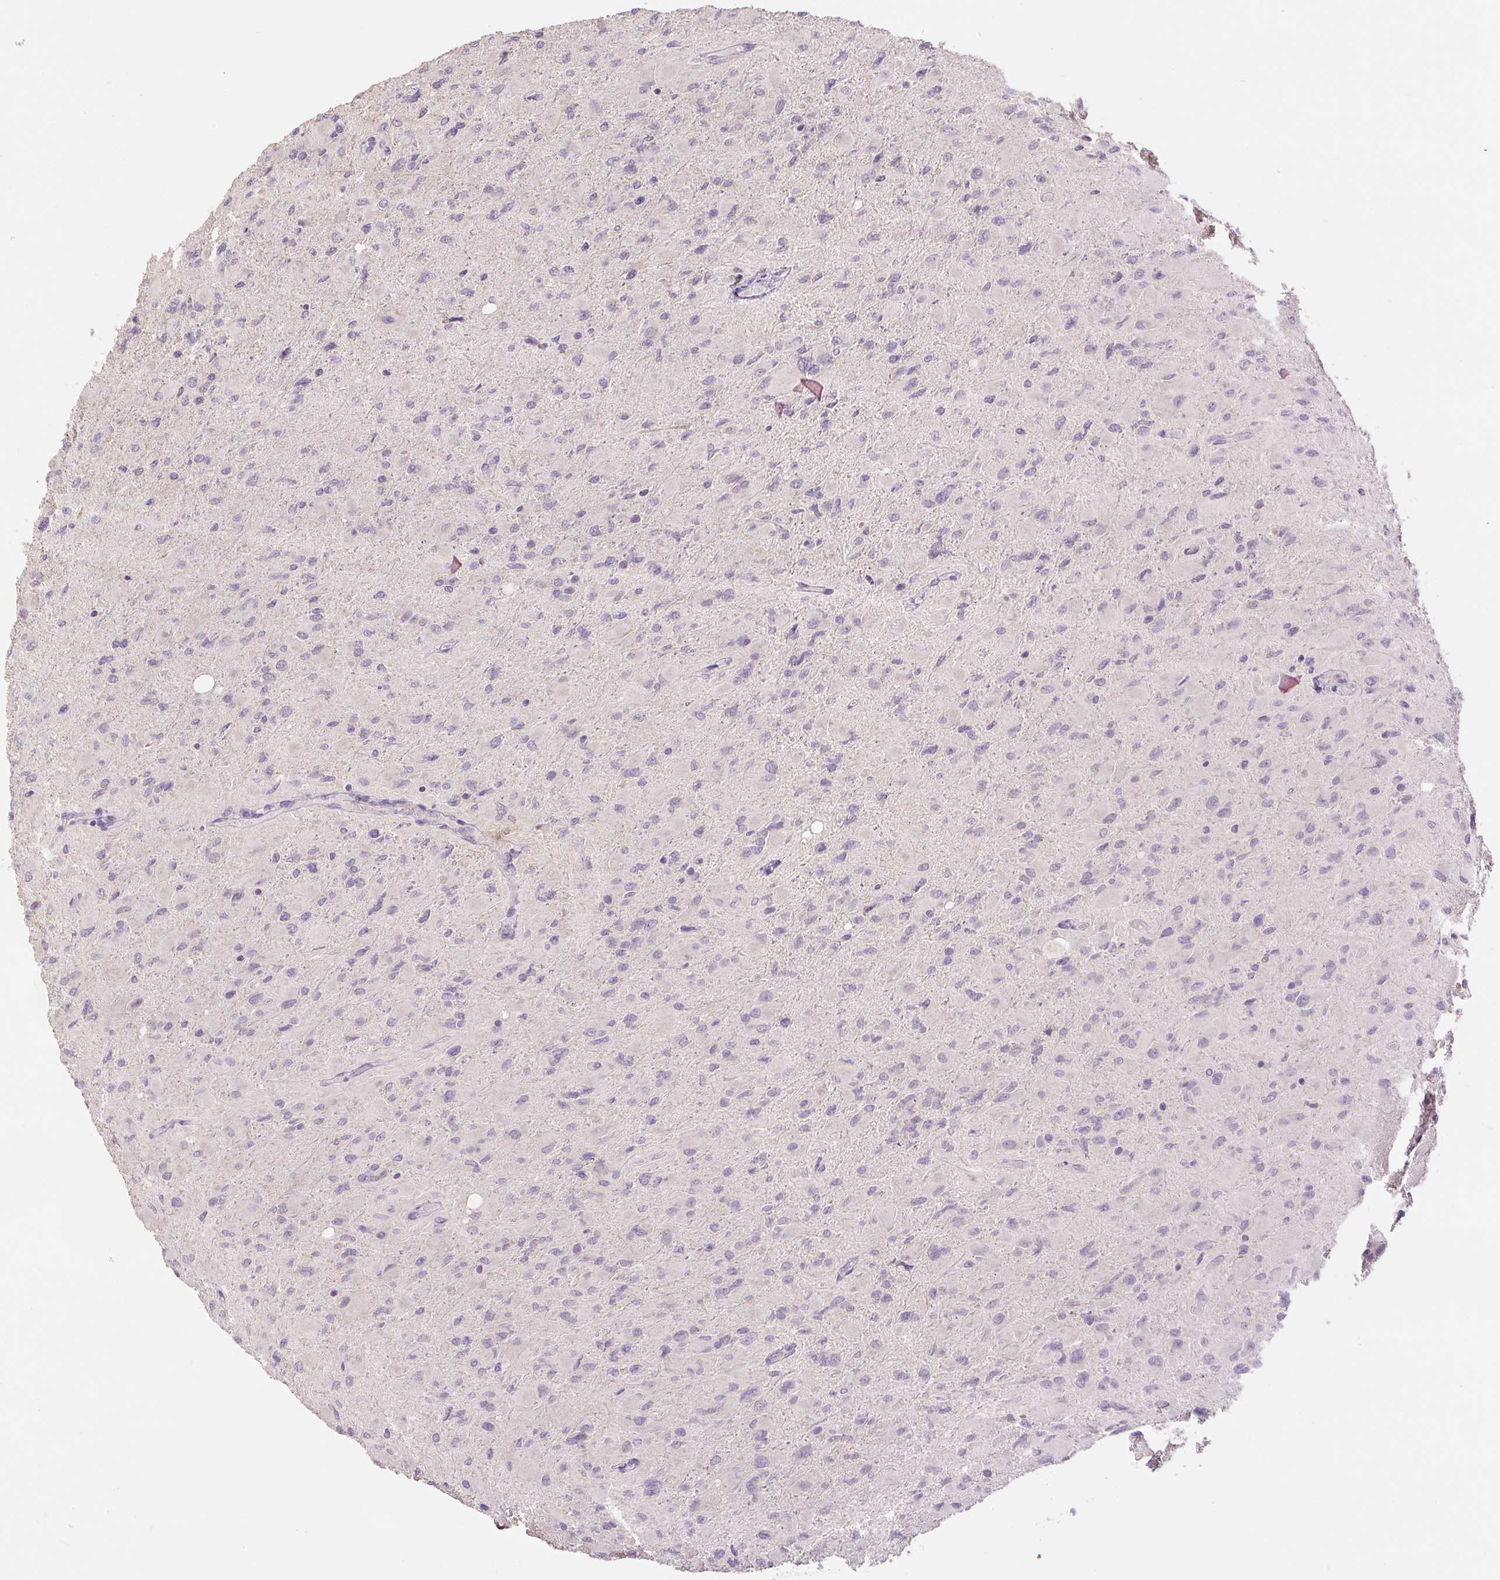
{"staining": {"intensity": "negative", "quantity": "none", "location": "none"}, "tissue": "glioma", "cell_type": "Tumor cells", "image_type": "cancer", "snomed": [{"axis": "morphology", "description": "Glioma, malignant, High grade"}, {"axis": "topography", "description": "Cerebral cortex"}], "caption": "This micrograph is of glioma stained with immunohistochemistry to label a protein in brown with the nuclei are counter-stained blue. There is no positivity in tumor cells.", "gene": "RACGAP1", "patient": {"sex": "female", "age": 36}}